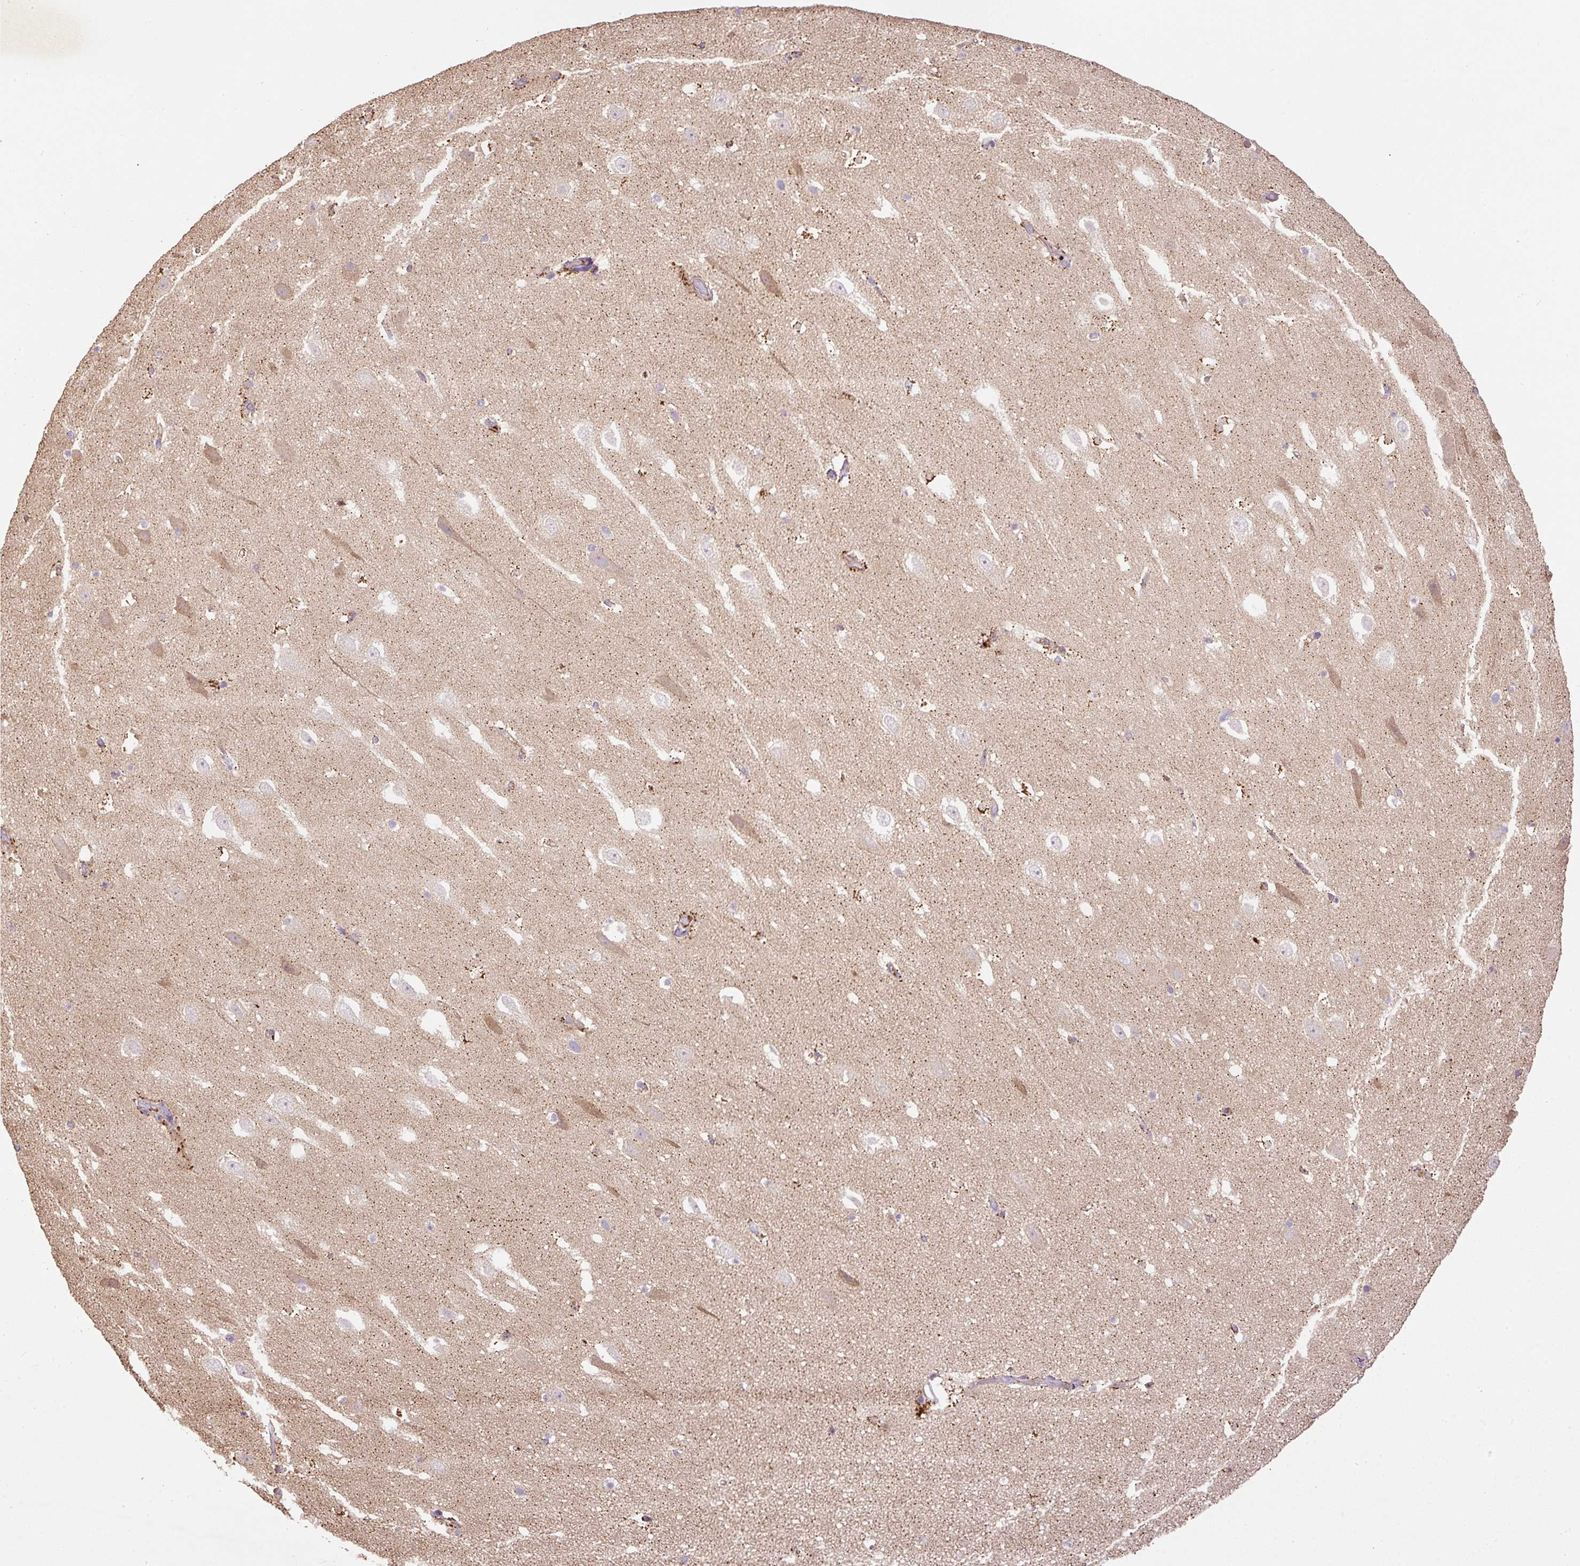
{"staining": {"intensity": "negative", "quantity": "none", "location": "none"}, "tissue": "hippocampus", "cell_type": "Glial cells", "image_type": "normal", "snomed": [{"axis": "morphology", "description": "Normal tissue, NOS"}, {"axis": "topography", "description": "Hippocampus"}], "caption": "The histopathology image reveals no significant positivity in glial cells of hippocampus. (DAB immunohistochemistry, high magnification).", "gene": "DAPK1", "patient": {"sex": "male", "age": 37}}